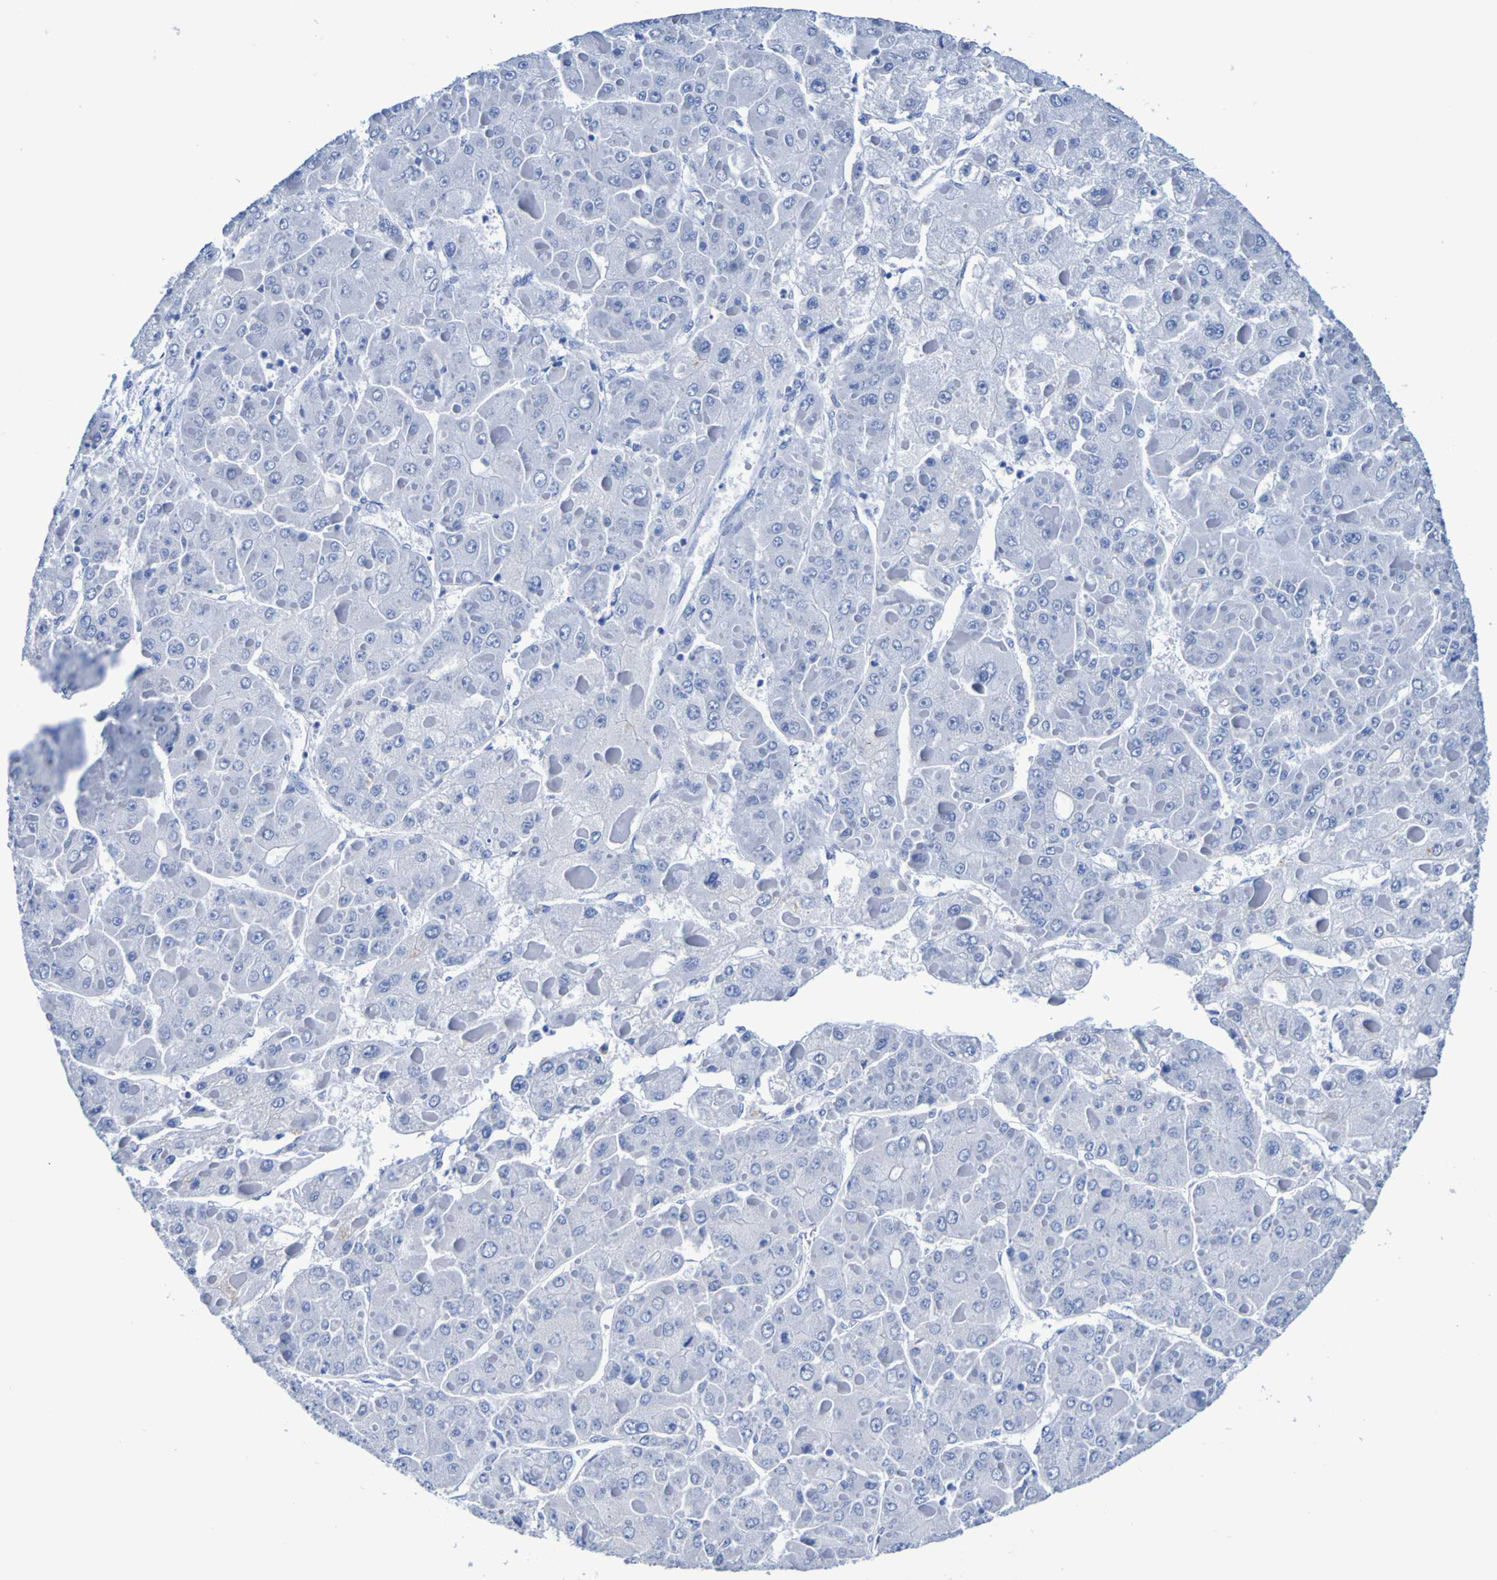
{"staining": {"intensity": "negative", "quantity": "none", "location": "none"}, "tissue": "liver cancer", "cell_type": "Tumor cells", "image_type": "cancer", "snomed": [{"axis": "morphology", "description": "Carcinoma, Hepatocellular, NOS"}, {"axis": "topography", "description": "Liver"}], "caption": "Immunohistochemical staining of human liver cancer (hepatocellular carcinoma) shows no significant positivity in tumor cells.", "gene": "DPEP1", "patient": {"sex": "female", "age": 73}}